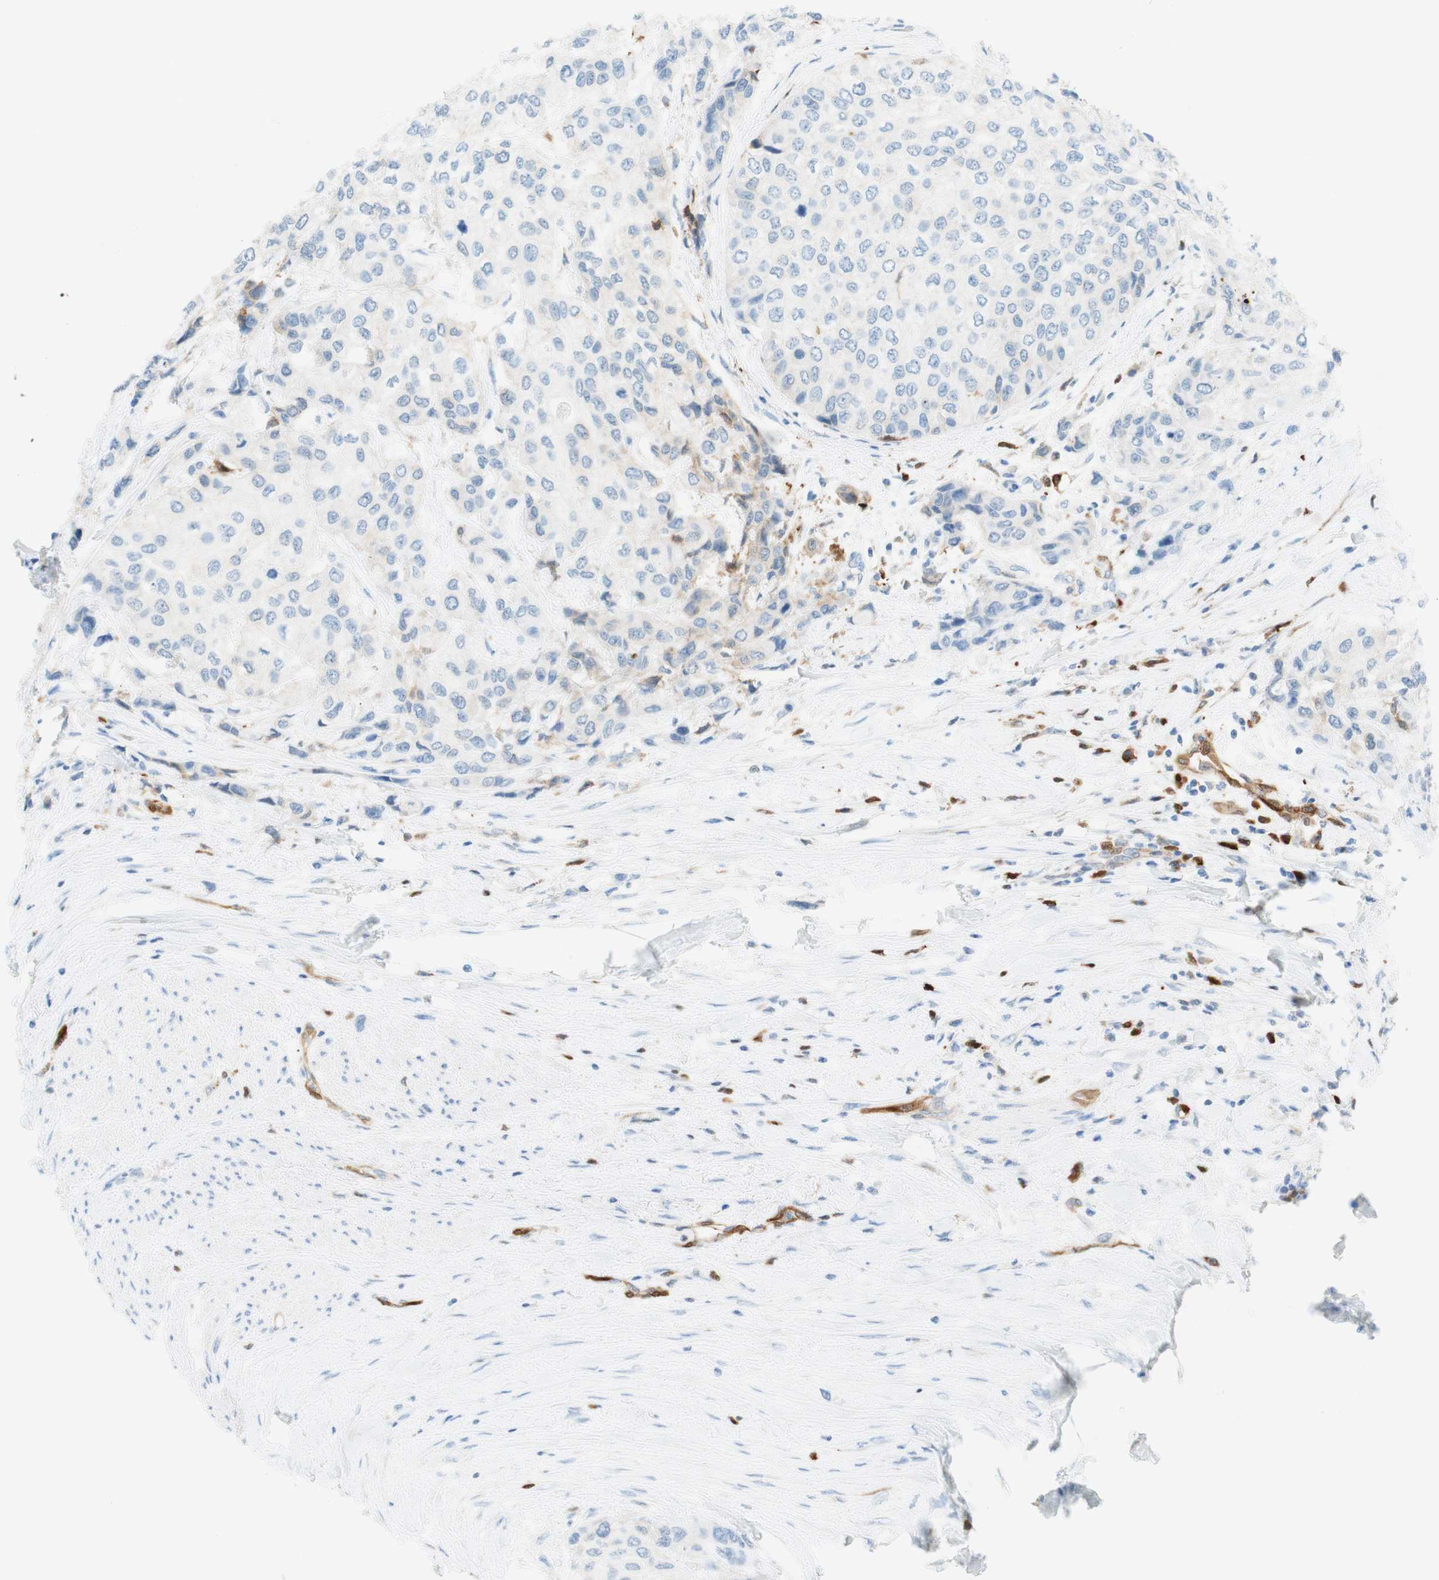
{"staining": {"intensity": "weak", "quantity": "<25%", "location": "cytoplasmic/membranous"}, "tissue": "urothelial cancer", "cell_type": "Tumor cells", "image_type": "cancer", "snomed": [{"axis": "morphology", "description": "Urothelial carcinoma, High grade"}, {"axis": "topography", "description": "Urinary bladder"}], "caption": "Immunohistochemistry (IHC) image of neoplastic tissue: human urothelial carcinoma (high-grade) stained with DAB (3,3'-diaminobenzidine) shows no significant protein positivity in tumor cells.", "gene": "STMN1", "patient": {"sex": "female", "age": 56}}